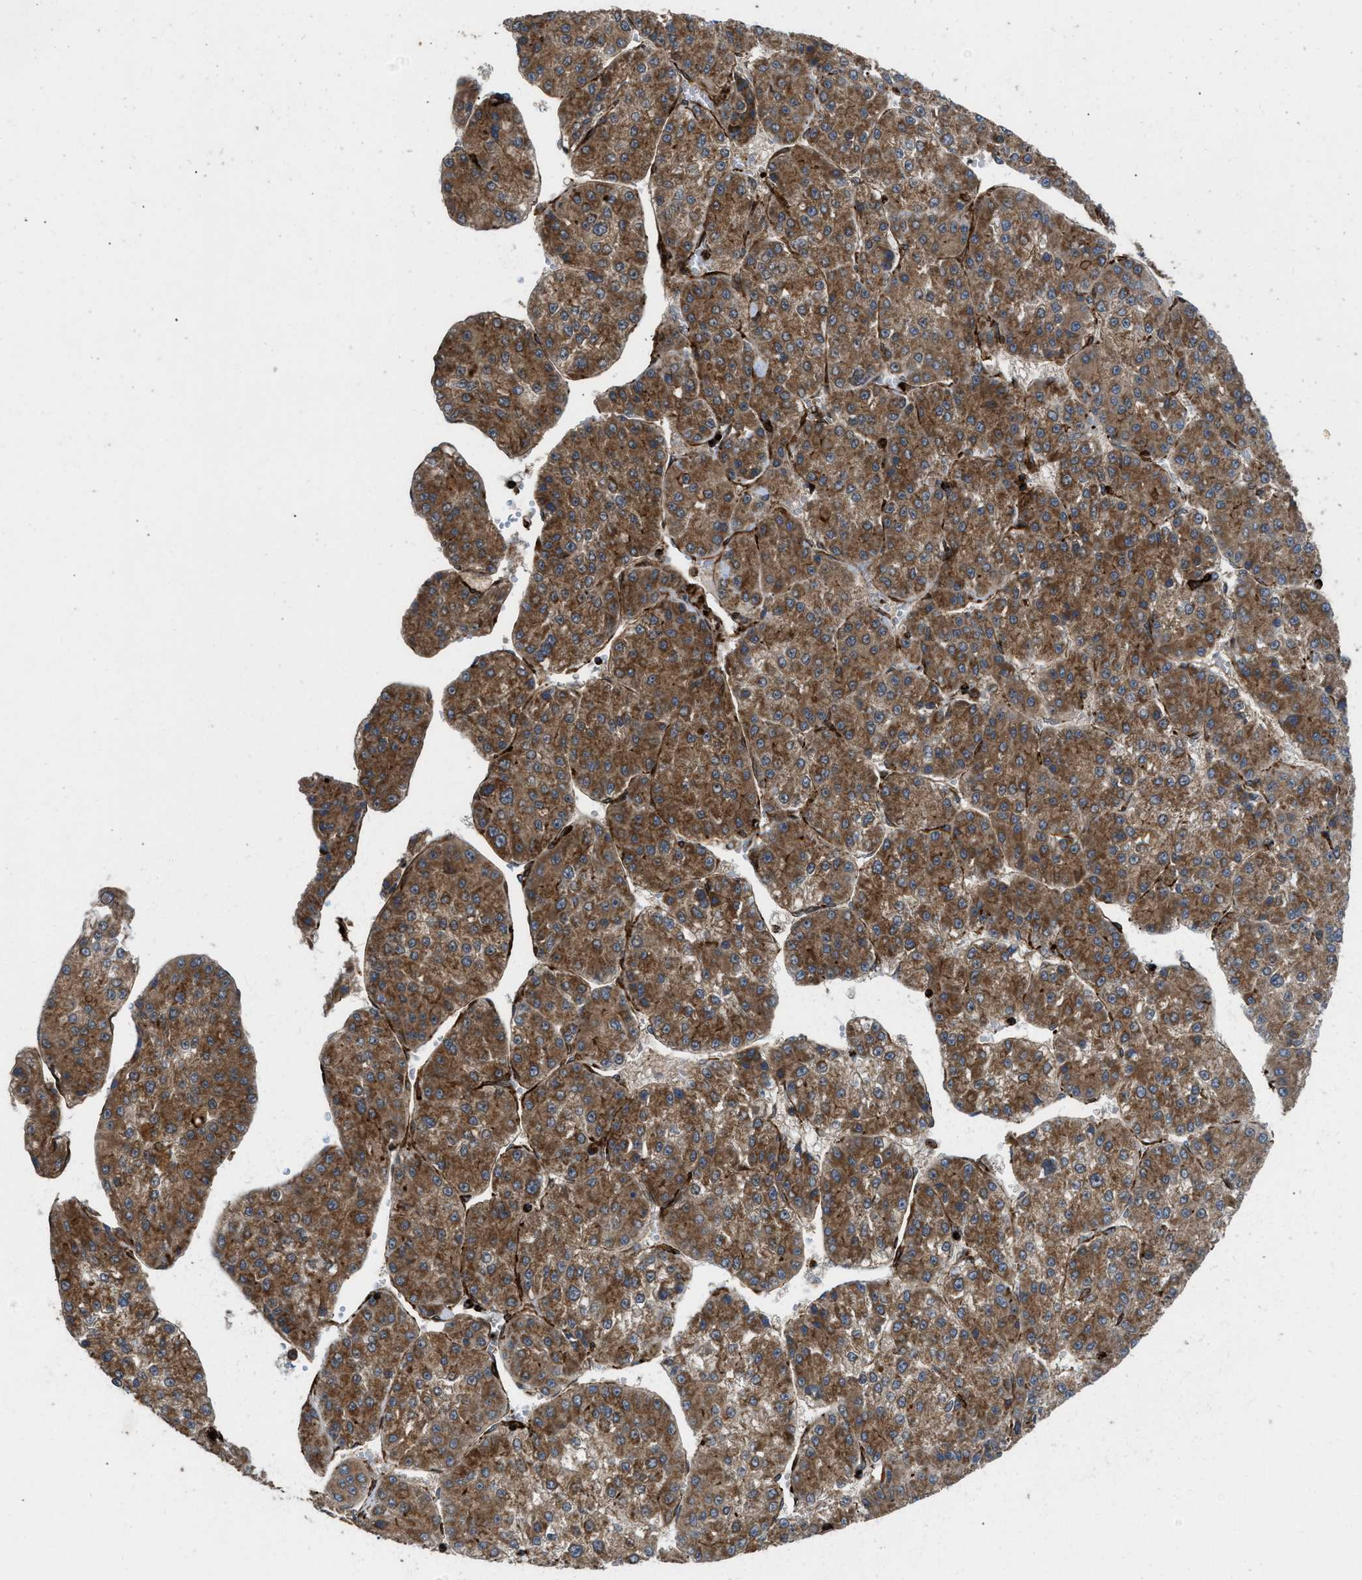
{"staining": {"intensity": "moderate", "quantity": ">75%", "location": "cytoplasmic/membranous"}, "tissue": "liver cancer", "cell_type": "Tumor cells", "image_type": "cancer", "snomed": [{"axis": "morphology", "description": "Carcinoma, Hepatocellular, NOS"}, {"axis": "topography", "description": "Liver"}], "caption": "Immunohistochemical staining of human liver hepatocellular carcinoma reveals medium levels of moderate cytoplasmic/membranous positivity in approximately >75% of tumor cells.", "gene": "EGLN1", "patient": {"sex": "female", "age": 73}}